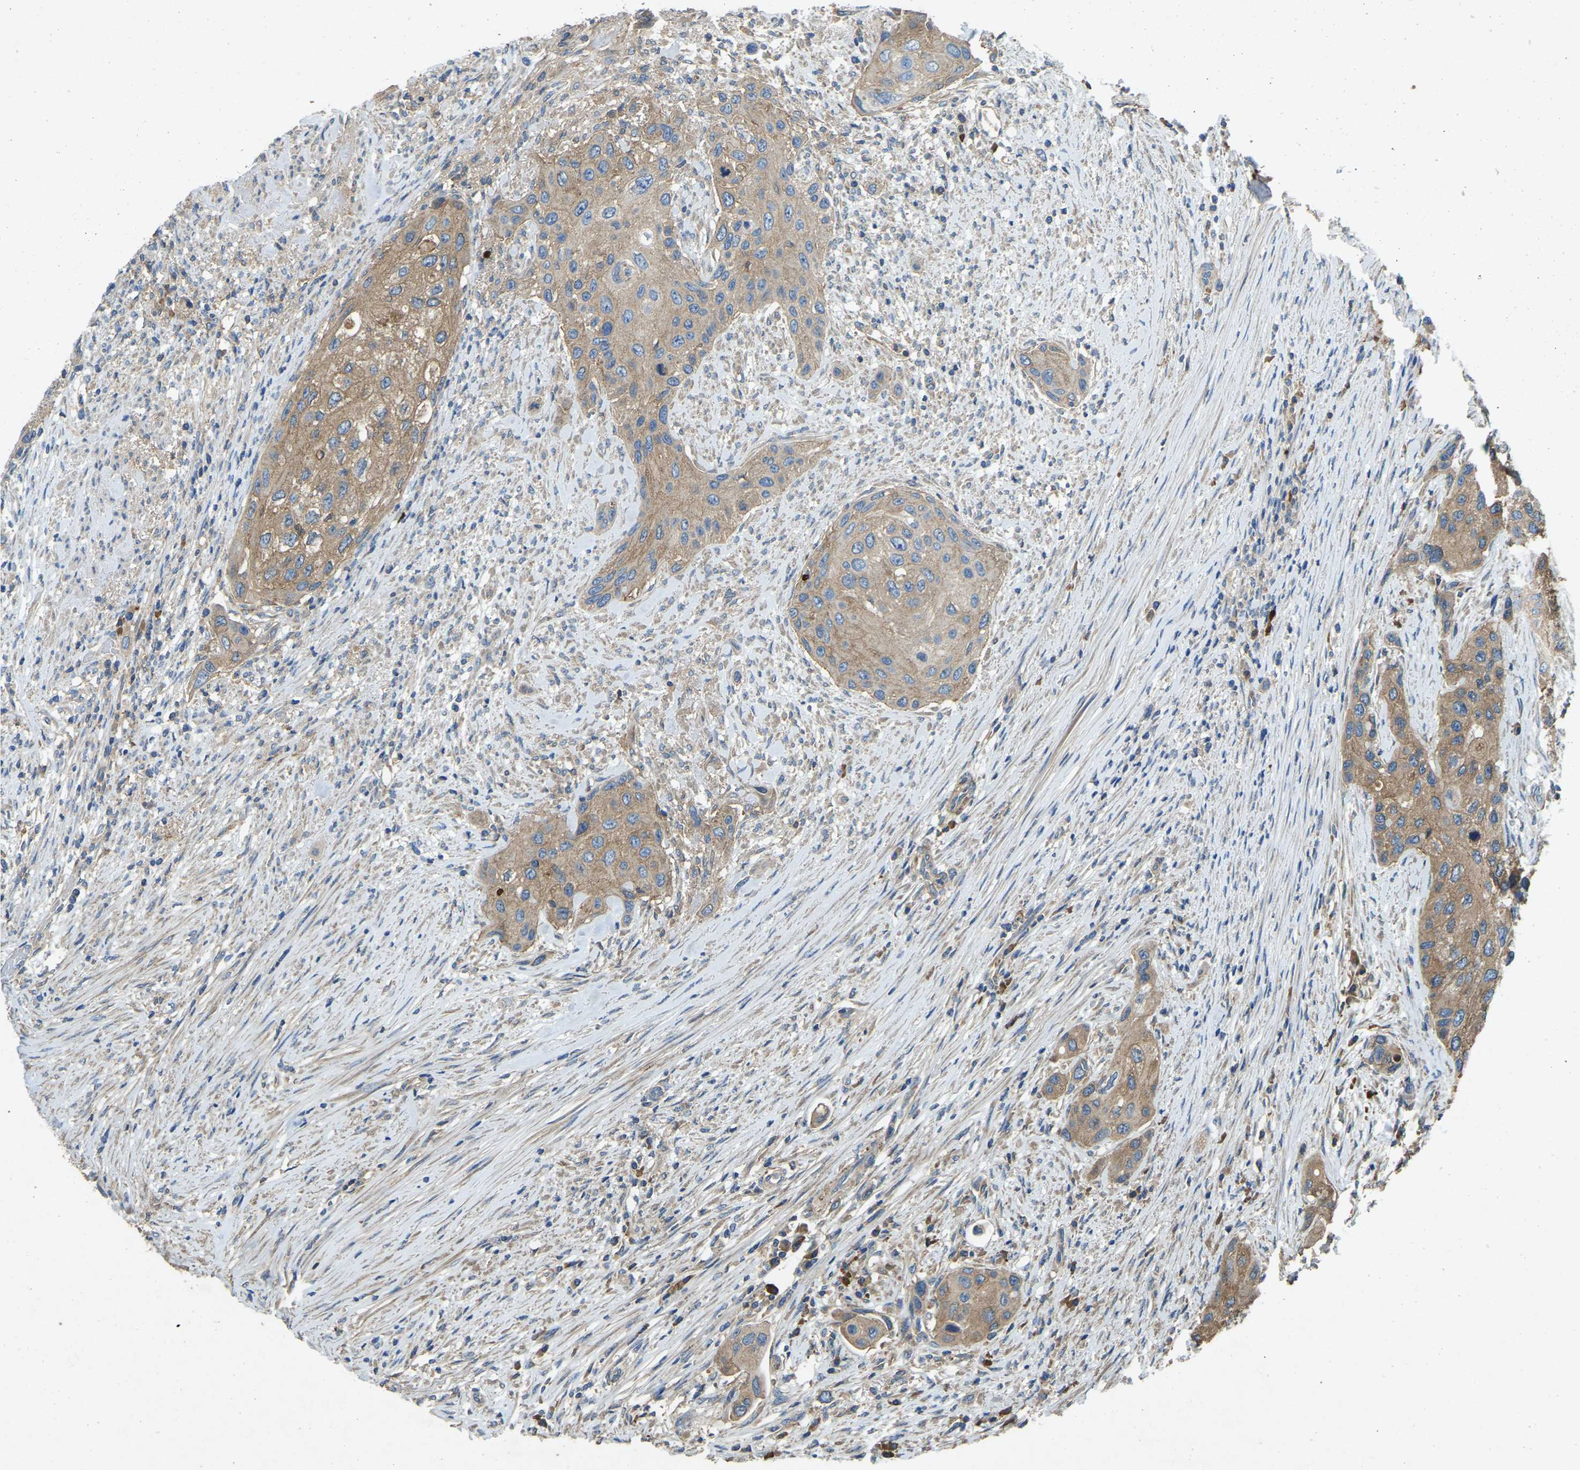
{"staining": {"intensity": "moderate", "quantity": ">75%", "location": "cytoplasmic/membranous"}, "tissue": "urothelial cancer", "cell_type": "Tumor cells", "image_type": "cancer", "snomed": [{"axis": "morphology", "description": "Urothelial carcinoma, High grade"}, {"axis": "topography", "description": "Urinary bladder"}], "caption": "Protein expression analysis of high-grade urothelial carcinoma reveals moderate cytoplasmic/membranous expression in about >75% of tumor cells.", "gene": "ATP8B1", "patient": {"sex": "female", "age": 56}}